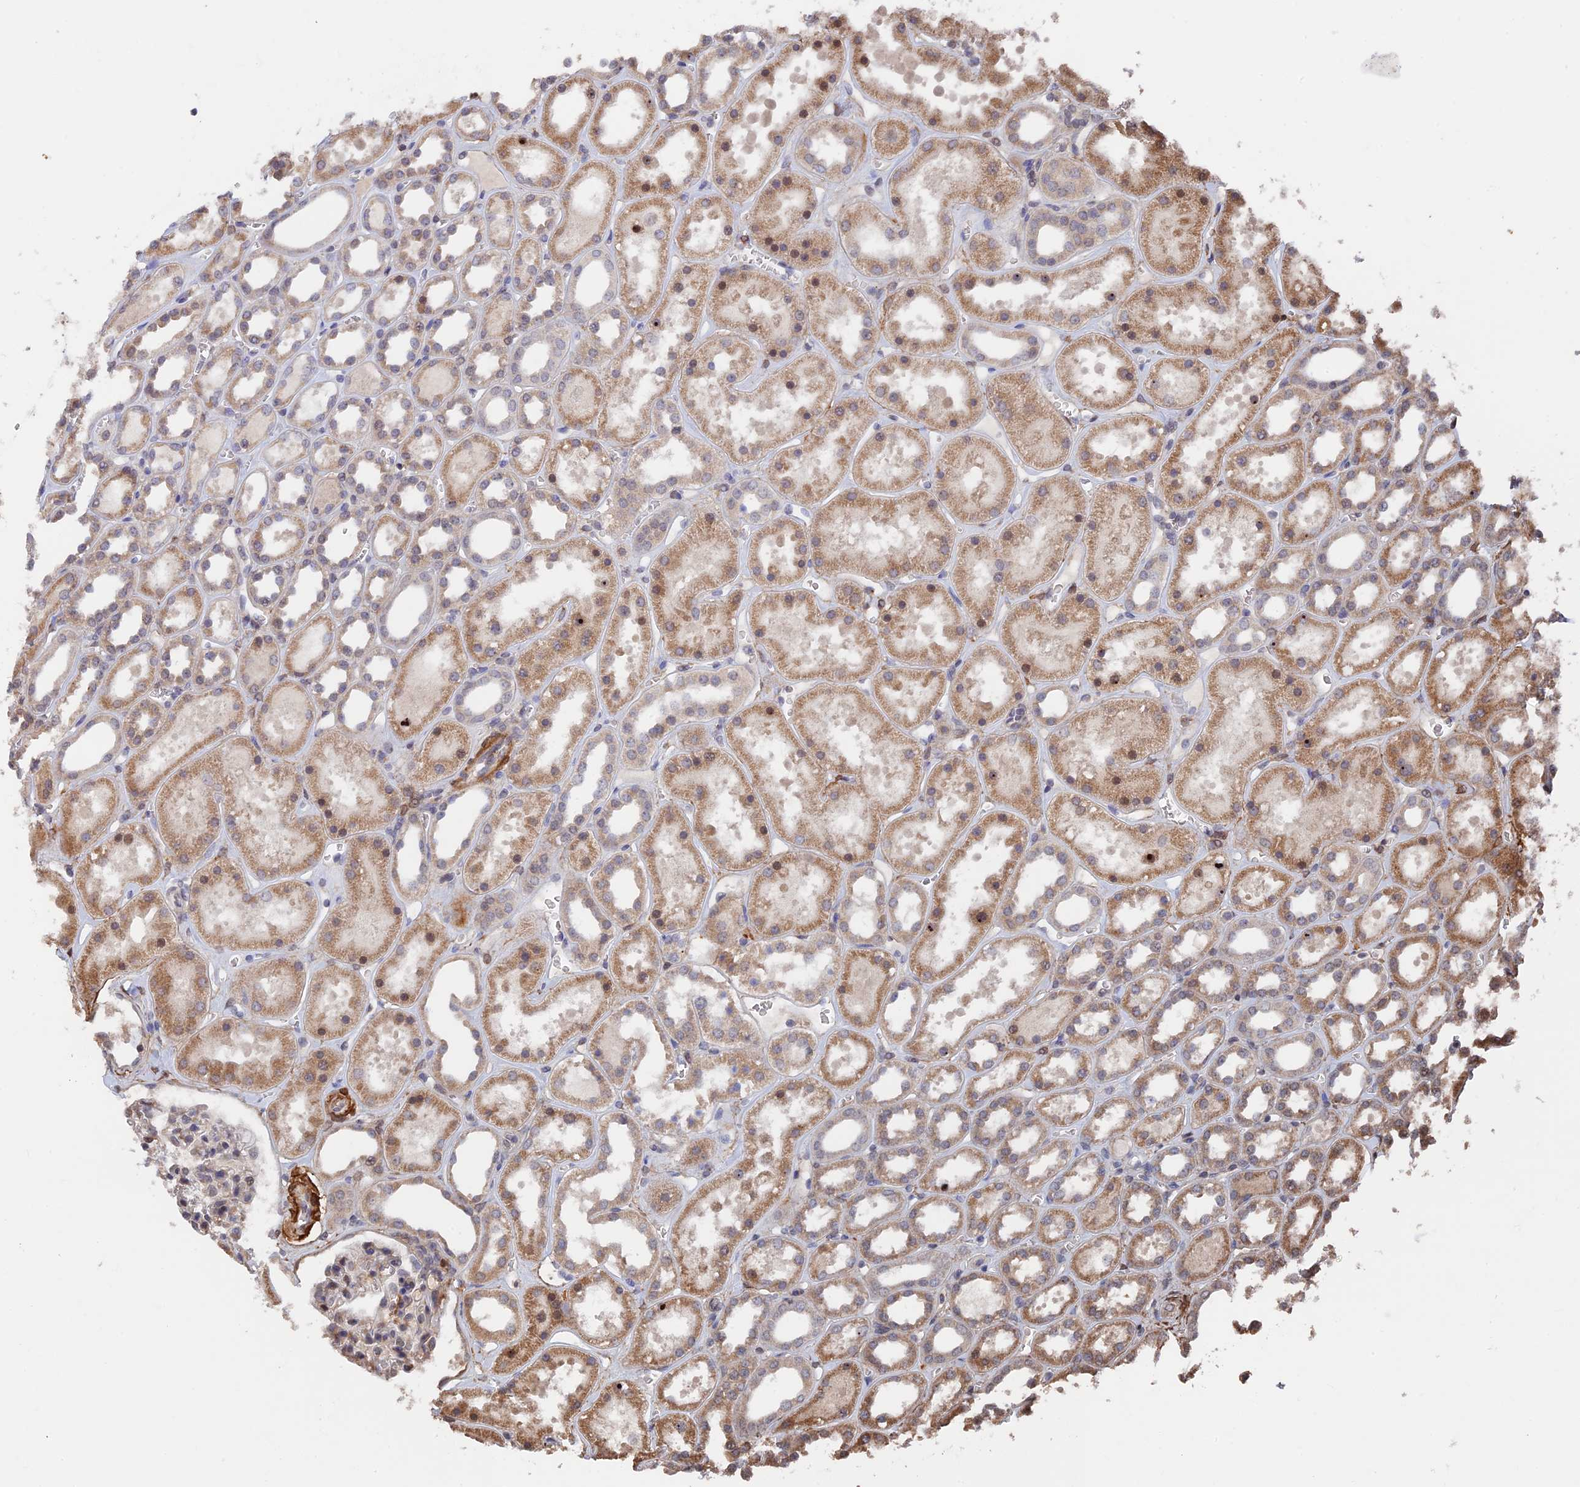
{"staining": {"intensity": "negative", "quantity": "none", "location": "none"}, "tissue": "kidney", "cell_type": "Cells in glomeruli", "image_type": "normal", "snomed": [{"axis": "morphology", "description": "Normal tissue, NOS"}, {"axis": "topography", "description": "Kidney"}], "caption": "Immunohistochemistry (IHC) photomicrograph of normal kidney: kidney stained with DAB (3,3'-diaminobenzidine) demonstrates no significant protein staining in cells in glomeruli.", "gene": "ZNF320", "patient": {"sex": "female", "age": 41}}